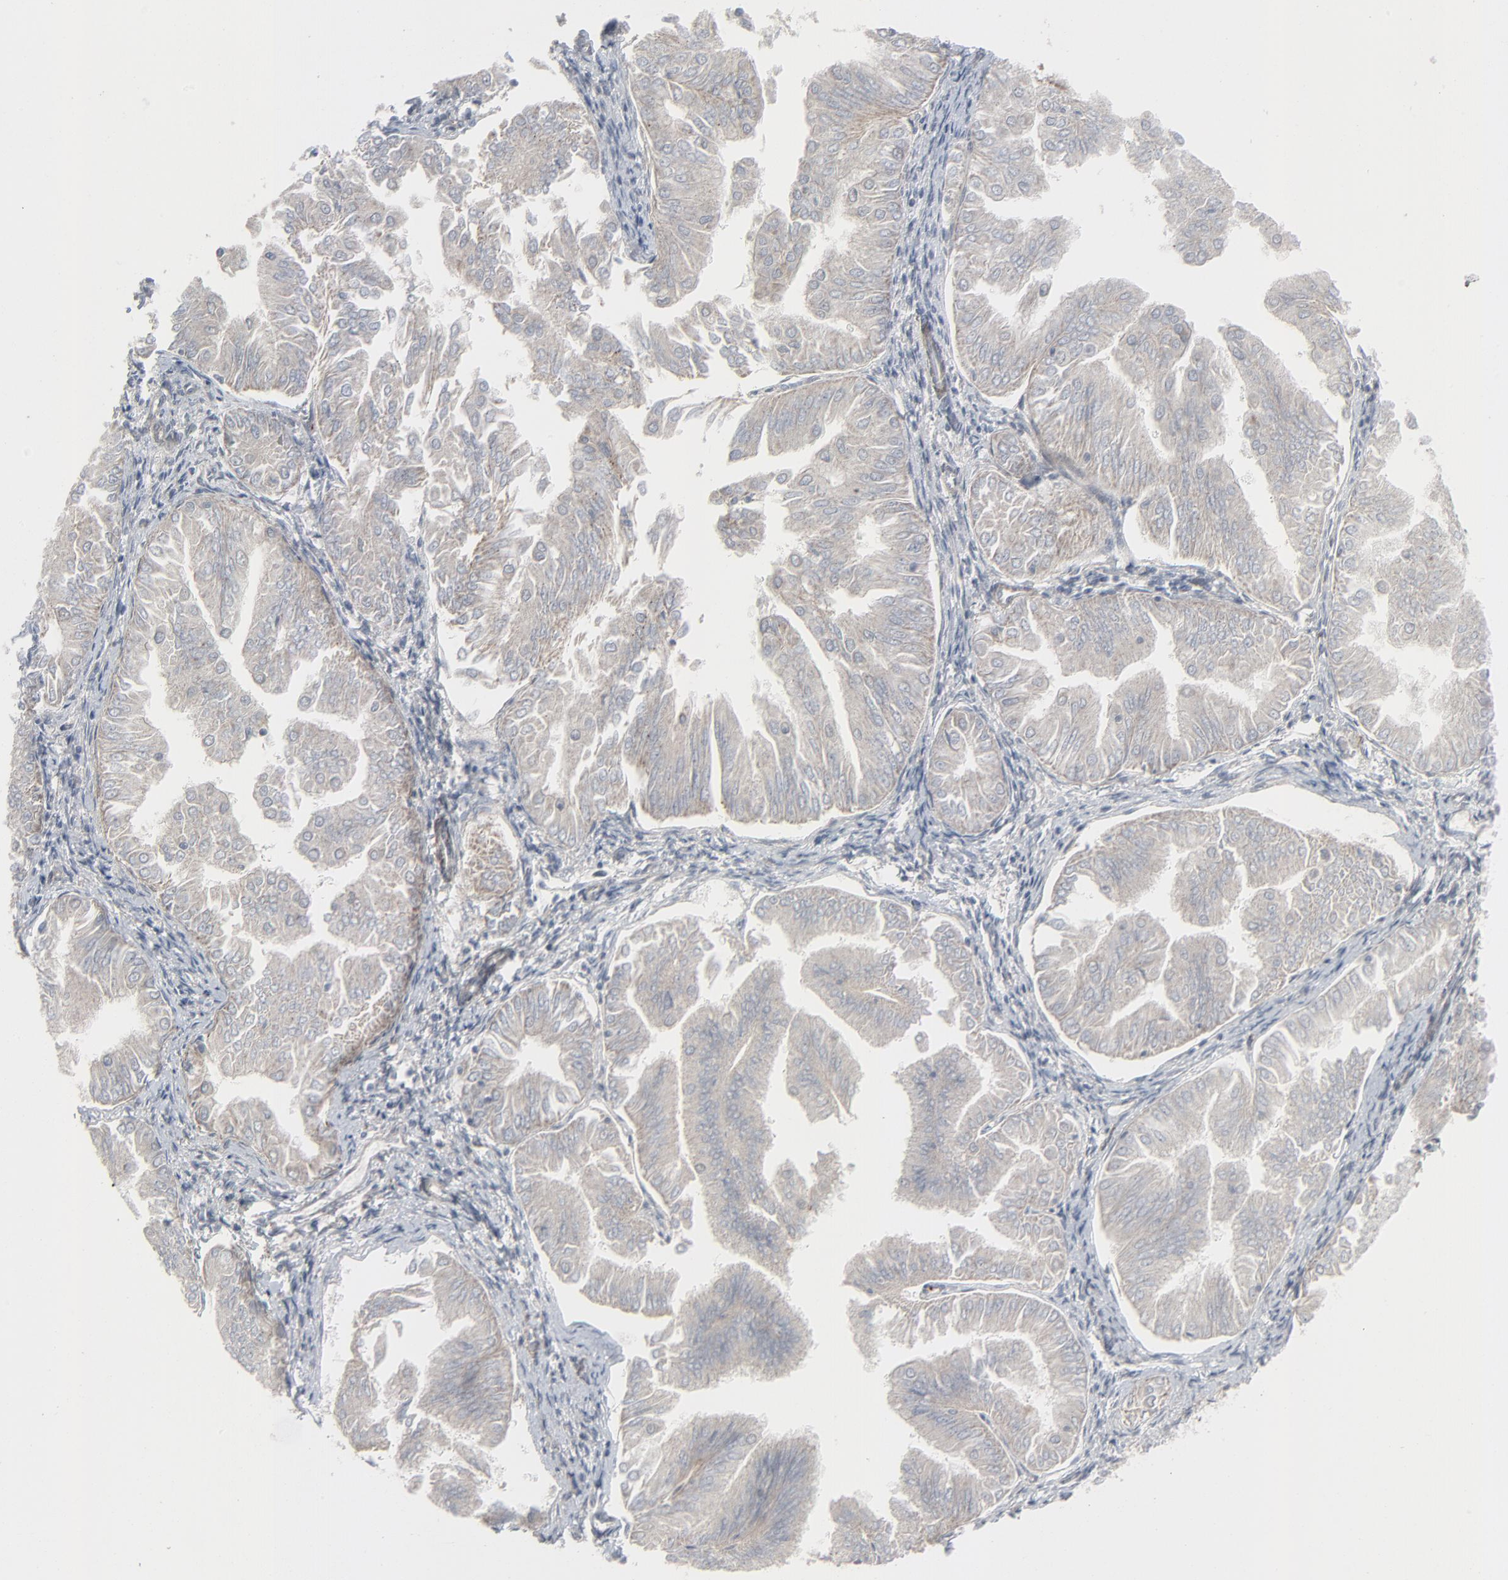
{"staining": {"intensity": "negative", "quantity": "none", "location": "none"}, "tissue": "endometrial cancer", "cell_type": "Tumor cells", "image_type": "cancer", "snomed": [{"axis": "morphology", "description": "Adenocarcinoma, NOS"}, {"axis": "topography", "description": "Endometrium"}], "caption": "The micrograph exhibits no staining of tumor cells in endometrial adenocarcinoma.", "gene": "NEUROD1", "patient": {"sex": "female", "age": 53}}